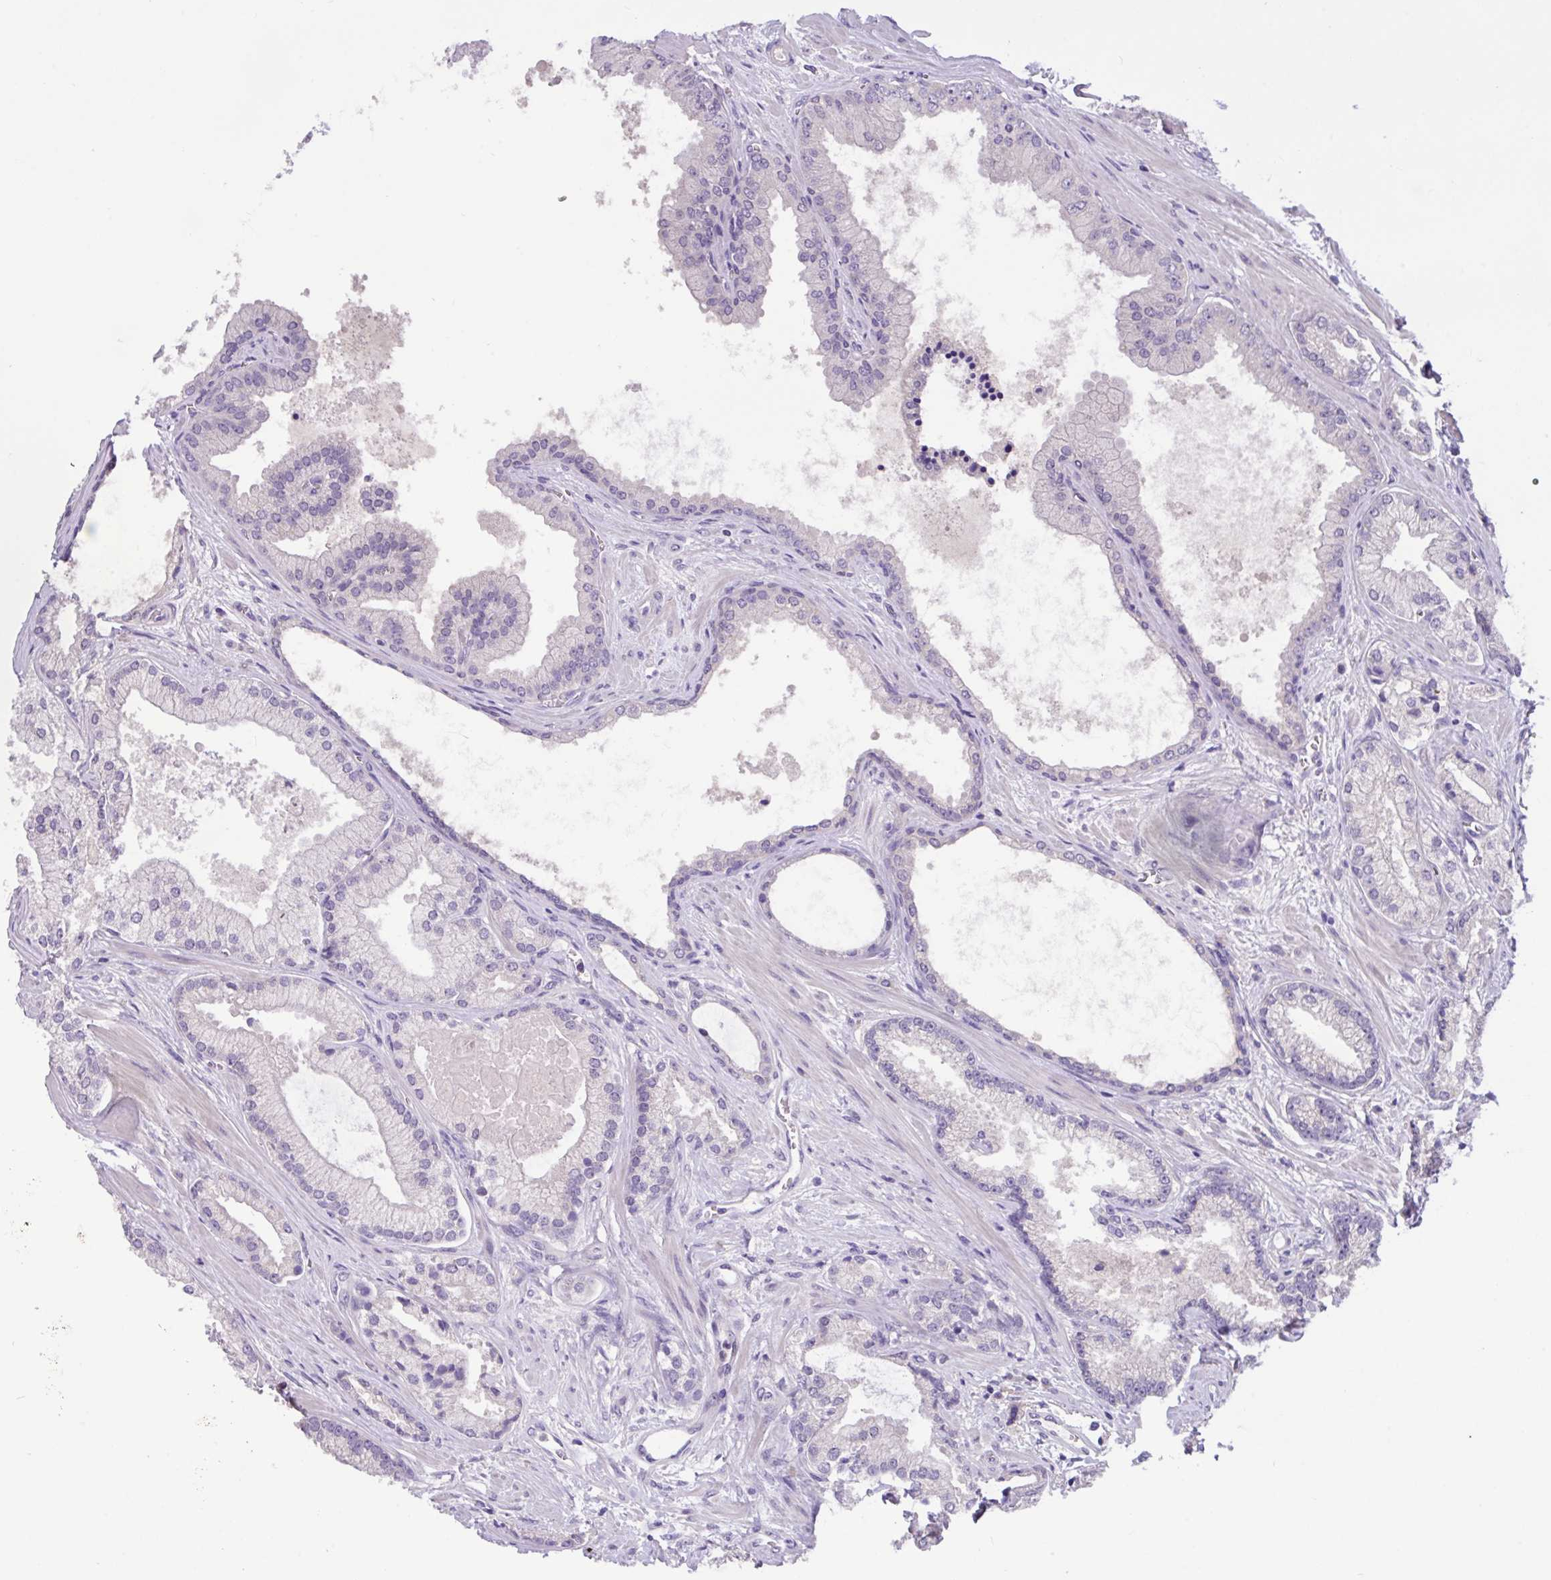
{"staining": {"intensity": "negative", "quantity": "none", "location": "none"}, "tissue": "prostate cancer", "cell_type": "Tumor cells", "image_type": "cancer", "snomed": [{"axis": "morphology", "description": "Adenocarcinoma, High grade"}, {"axis": "topography", "description": "Prostate"}], "caption": "Tumor cells are negative for brown protein staining in adenocarcinoma (high-grade) (prostate).", "gene": "PAX8", "patient": {"sex": "male", "age": 68}}